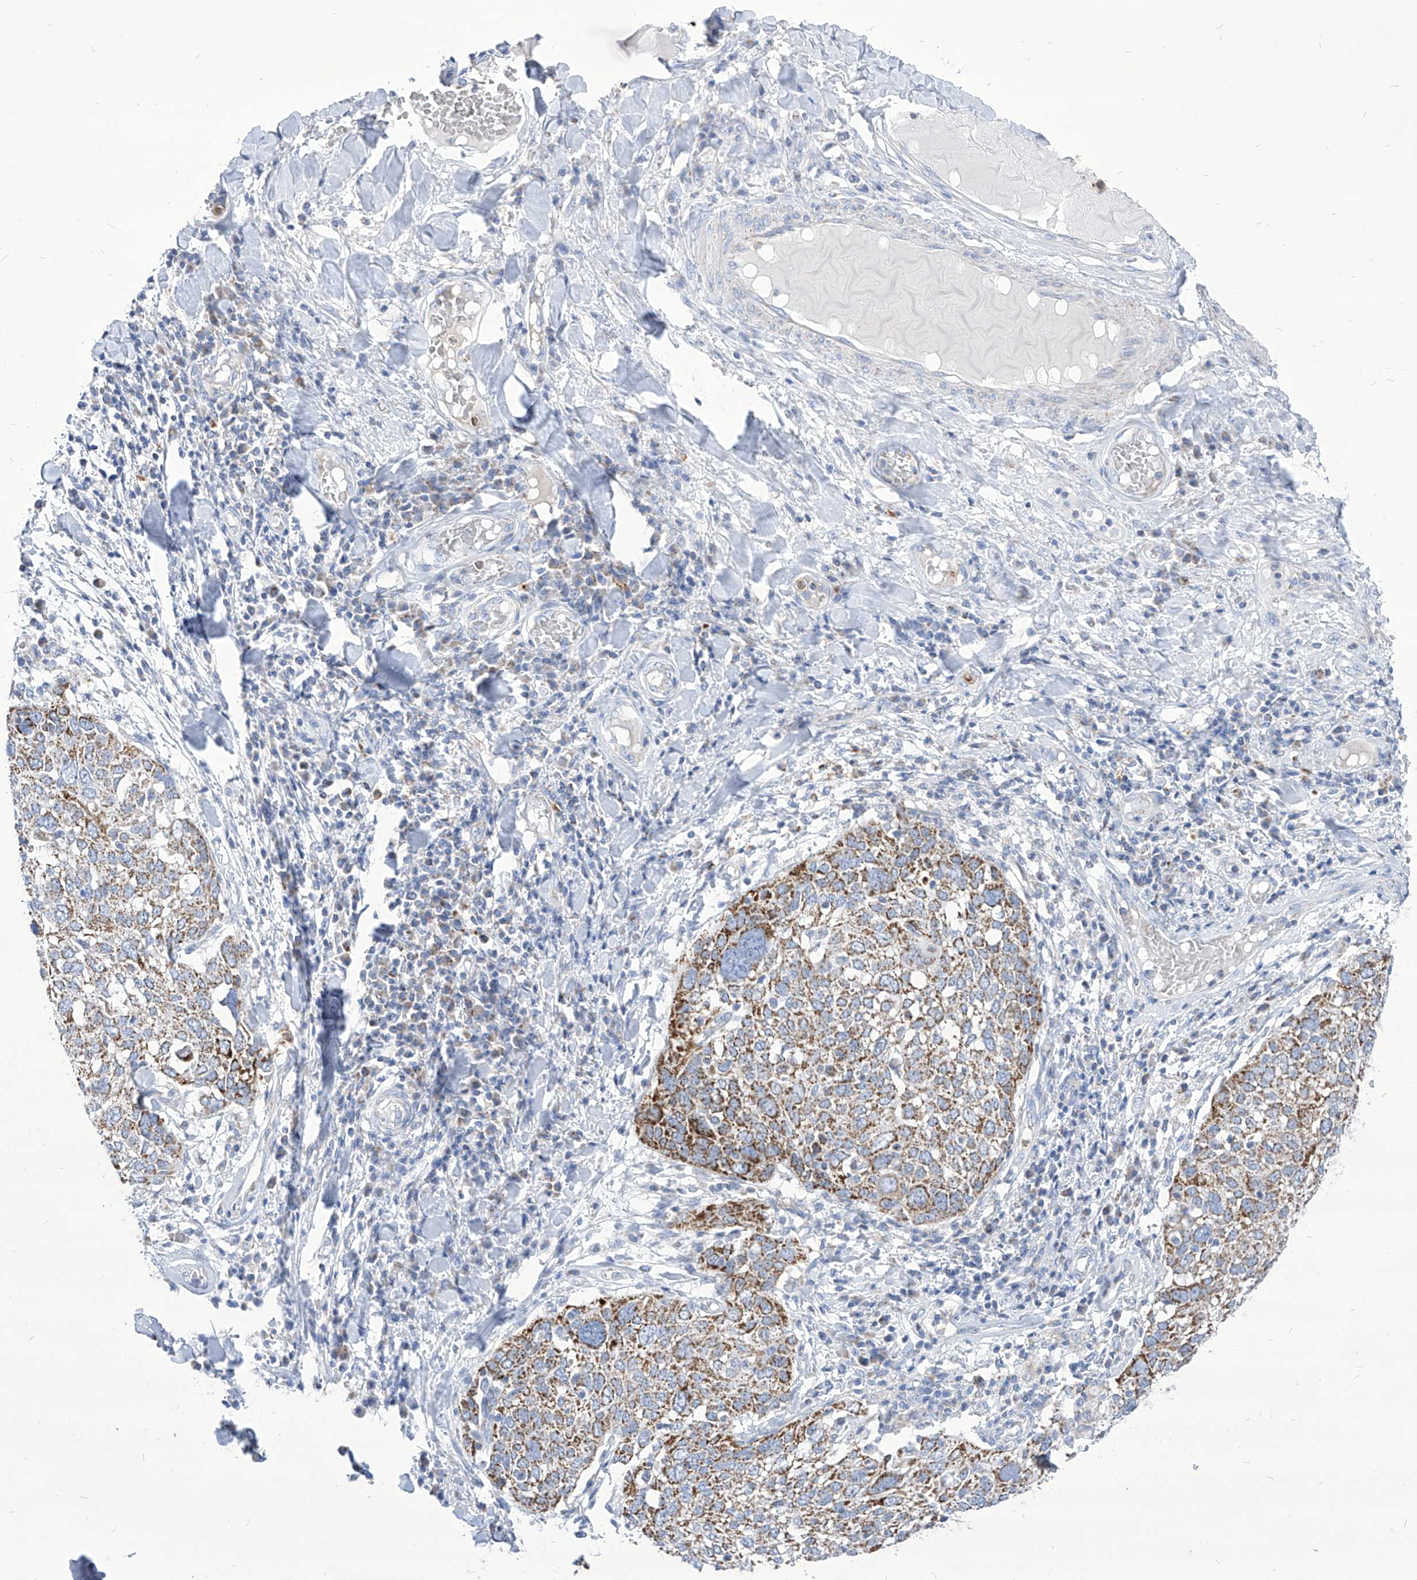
{"staining": {"intensity": "moderate", "quantity": ">75%", "location": "cytoplasmic/membranous"}, "tissue": "lung cancer", "cell_type": "Tumor cells", "image_type": "cancer", "snomed": [{"axis": "morphology", "description": "Squamous cell carcinoma, NOS"}, {"axis": "topography", "description": "Lung"}], "caption": "IHC image of neoplastic tissue: squamous cell carcinoma (lung) stained using immunohistochemistry (IHC) exhibits medium levels of moderate protein expression localized specifically in the cytoplasmic/membranous of tumor cells, appearing as a cytoplasmic/membranous brown color.", "gene": "COQ3", "patient": {"sex": "male", "age": 65}}